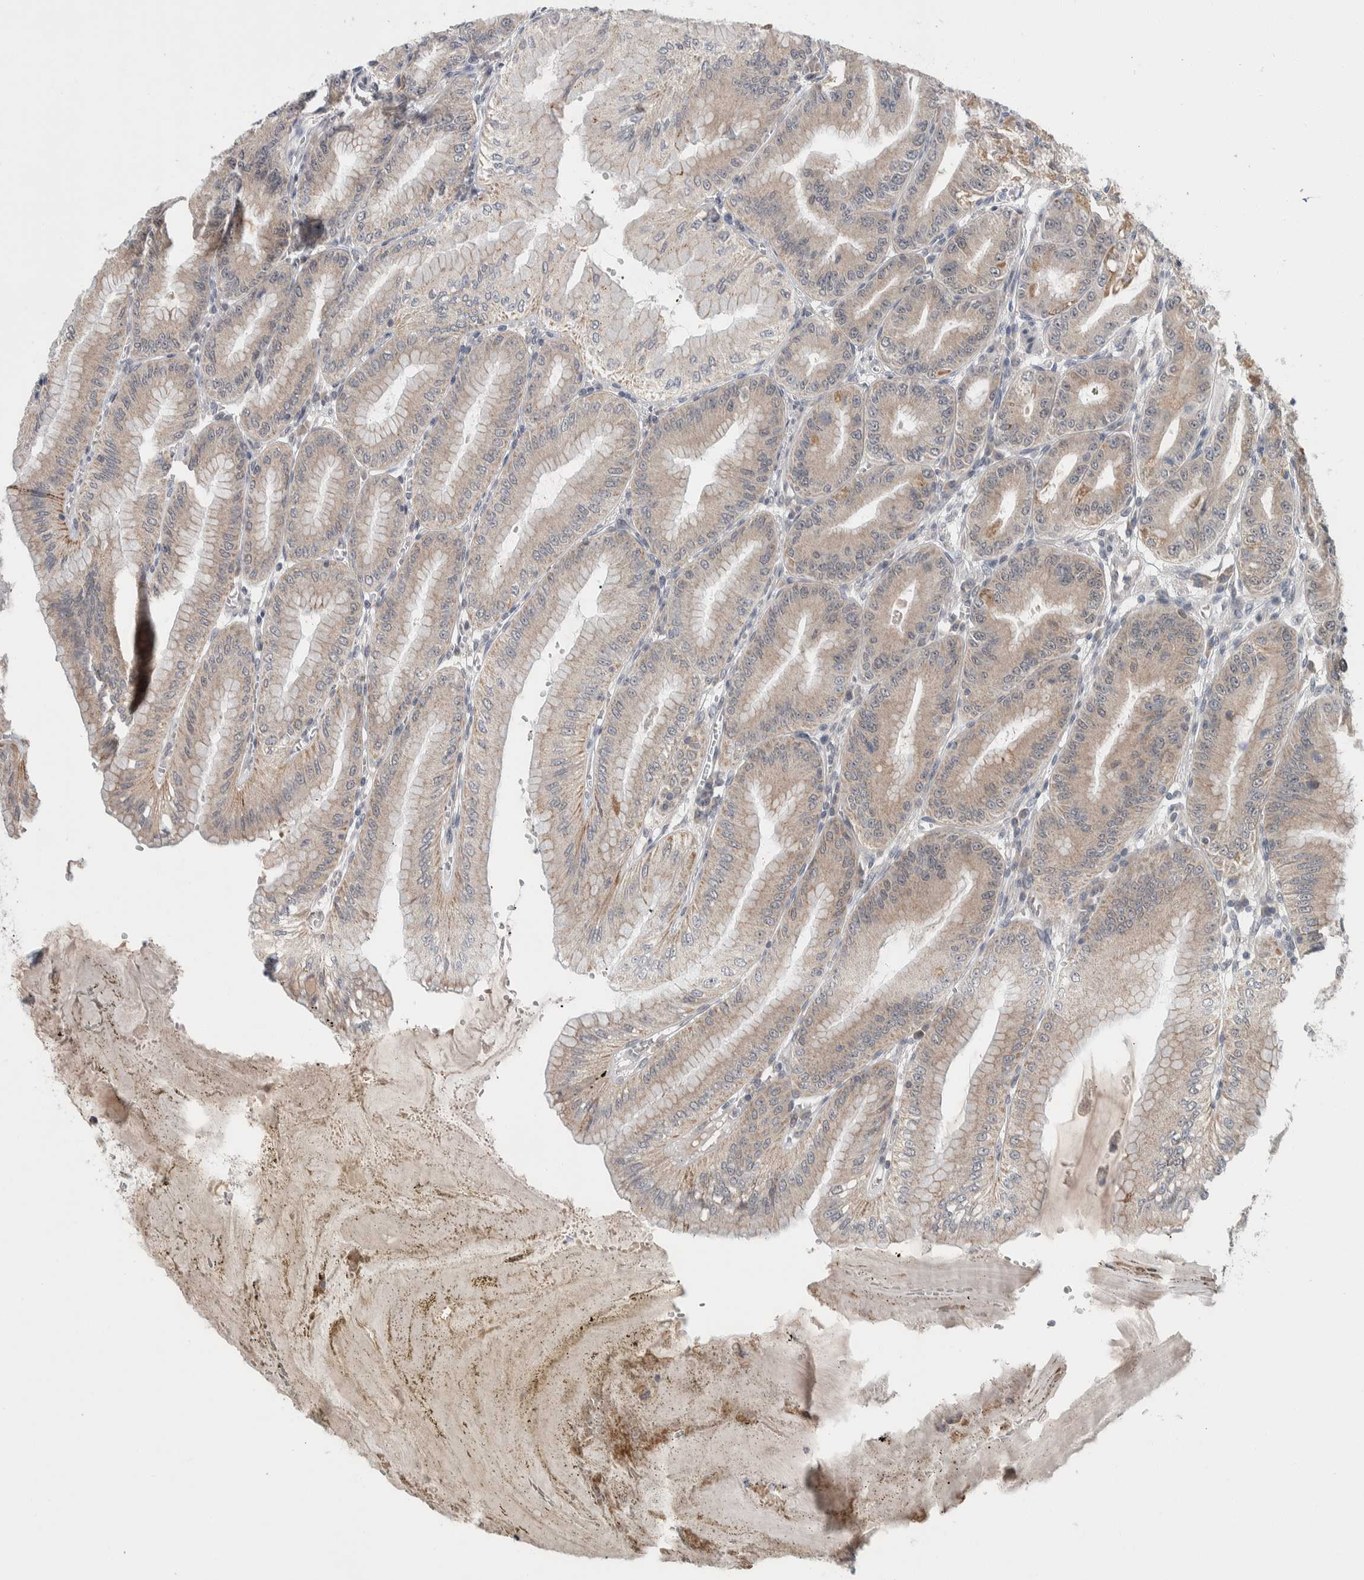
{"staining": {"intensity": "strong", "quantity": "25%-75%", "location": "cytoplasmic/membranous"}, "tissue": "stomach", "cell_type": "Glandular cells", "image_type": "normal", "snomed": [{"axis": "morphology", "description": "Normal tissue, NOS"}, {"axis": "topography", "description": "Stomach, lower"}], "caption": "Protein staining of normal stomach shows strong cytoplasmic/membranous expression in about 25%-75% of glandular cells. The staining was performed using DAB to visualize the protein expression in brown, while the nuclei were stained in blue with hematoxylin (Magnification: 20x).", "gene": "SHPK", "patient": {"sex": "male", "age": 71}}